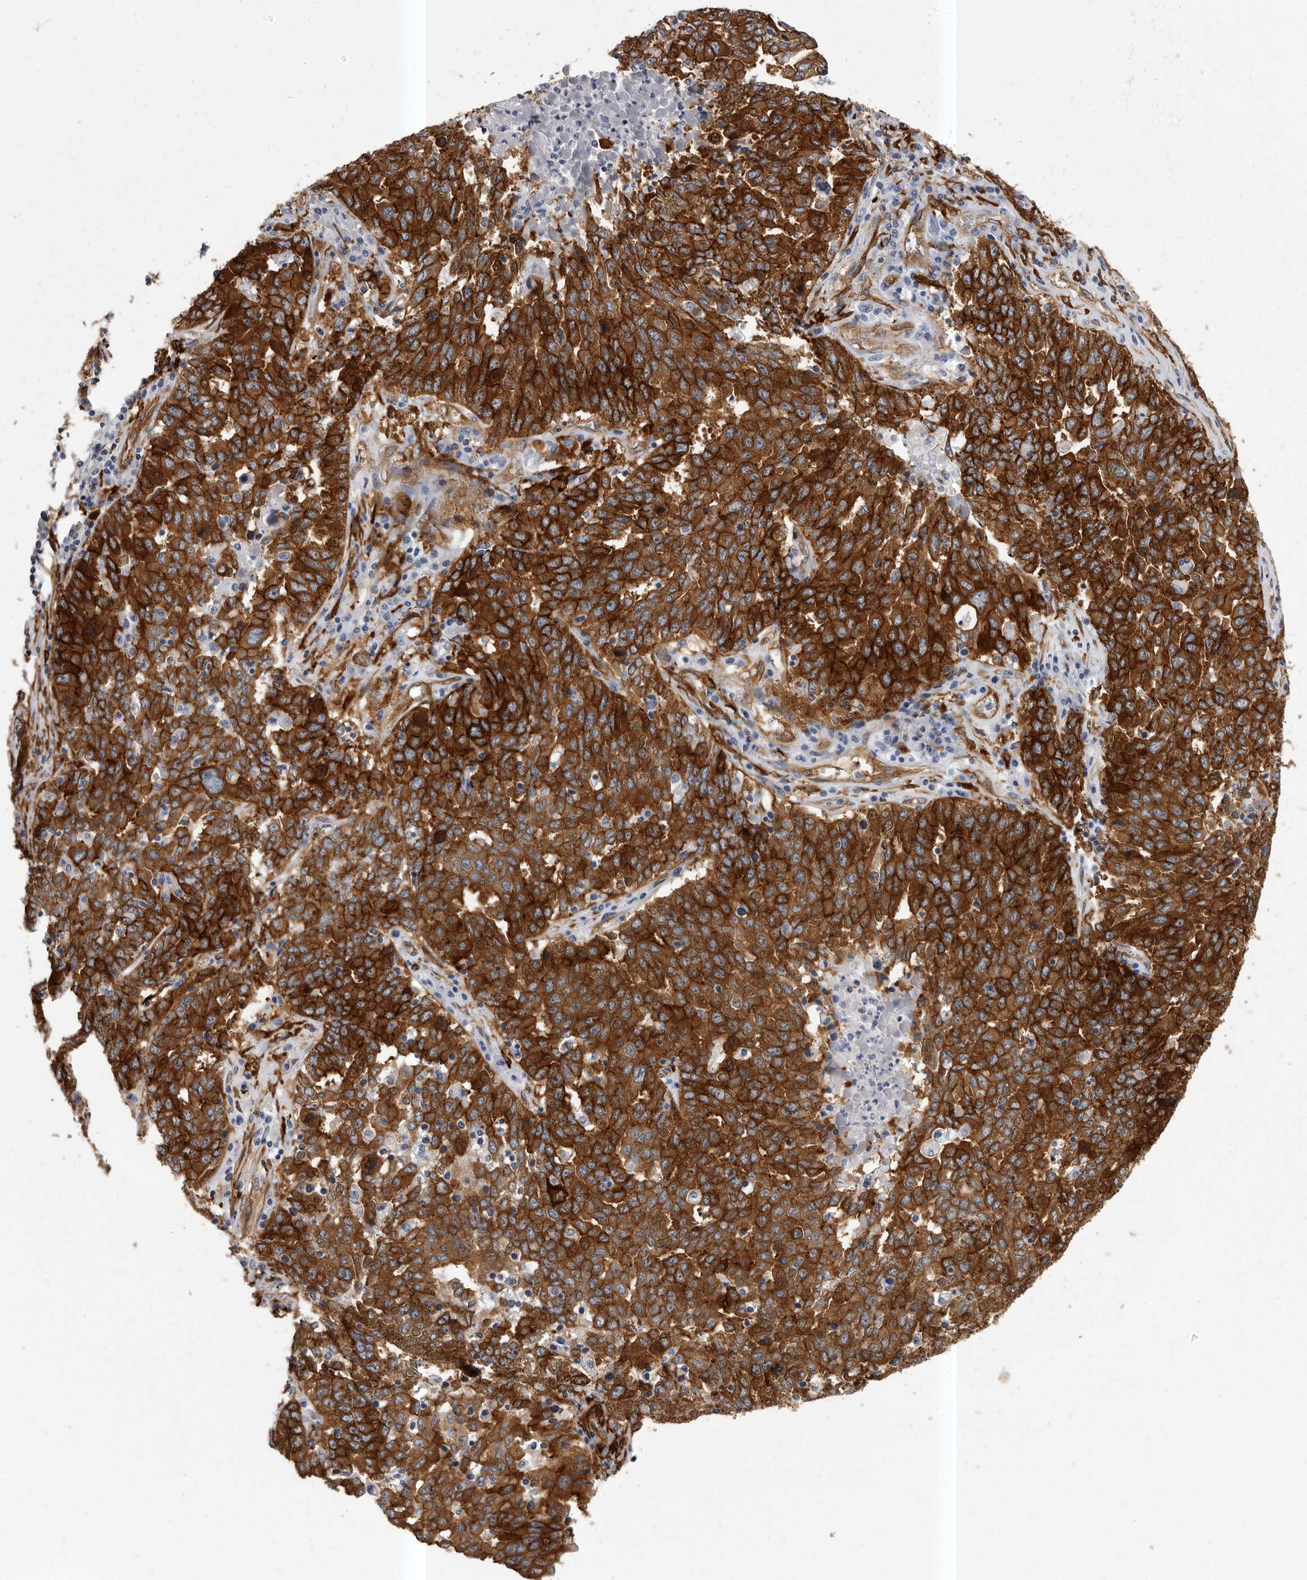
{"staining": {"intensity": "strong", "quantity": ">75%", "location": "cytoplasmic/membranous"}, "tissue": "ovarian cancer", "cell_type": "Tumor cells", "image_type": "cancer", "snomed": [{"axis": "morphology", "description": "Carcinoma, endometroid"}, {"axis": "topography", "description": "Ovary"}], "caption": "This micrograph shows IHC staining of ovarian cancer, with high strong cytoplasmic/membranous positivity in approximately >75% of tumor cells.", "gene": "ENAH", "patient": {"sex": "female", "age": 62}}